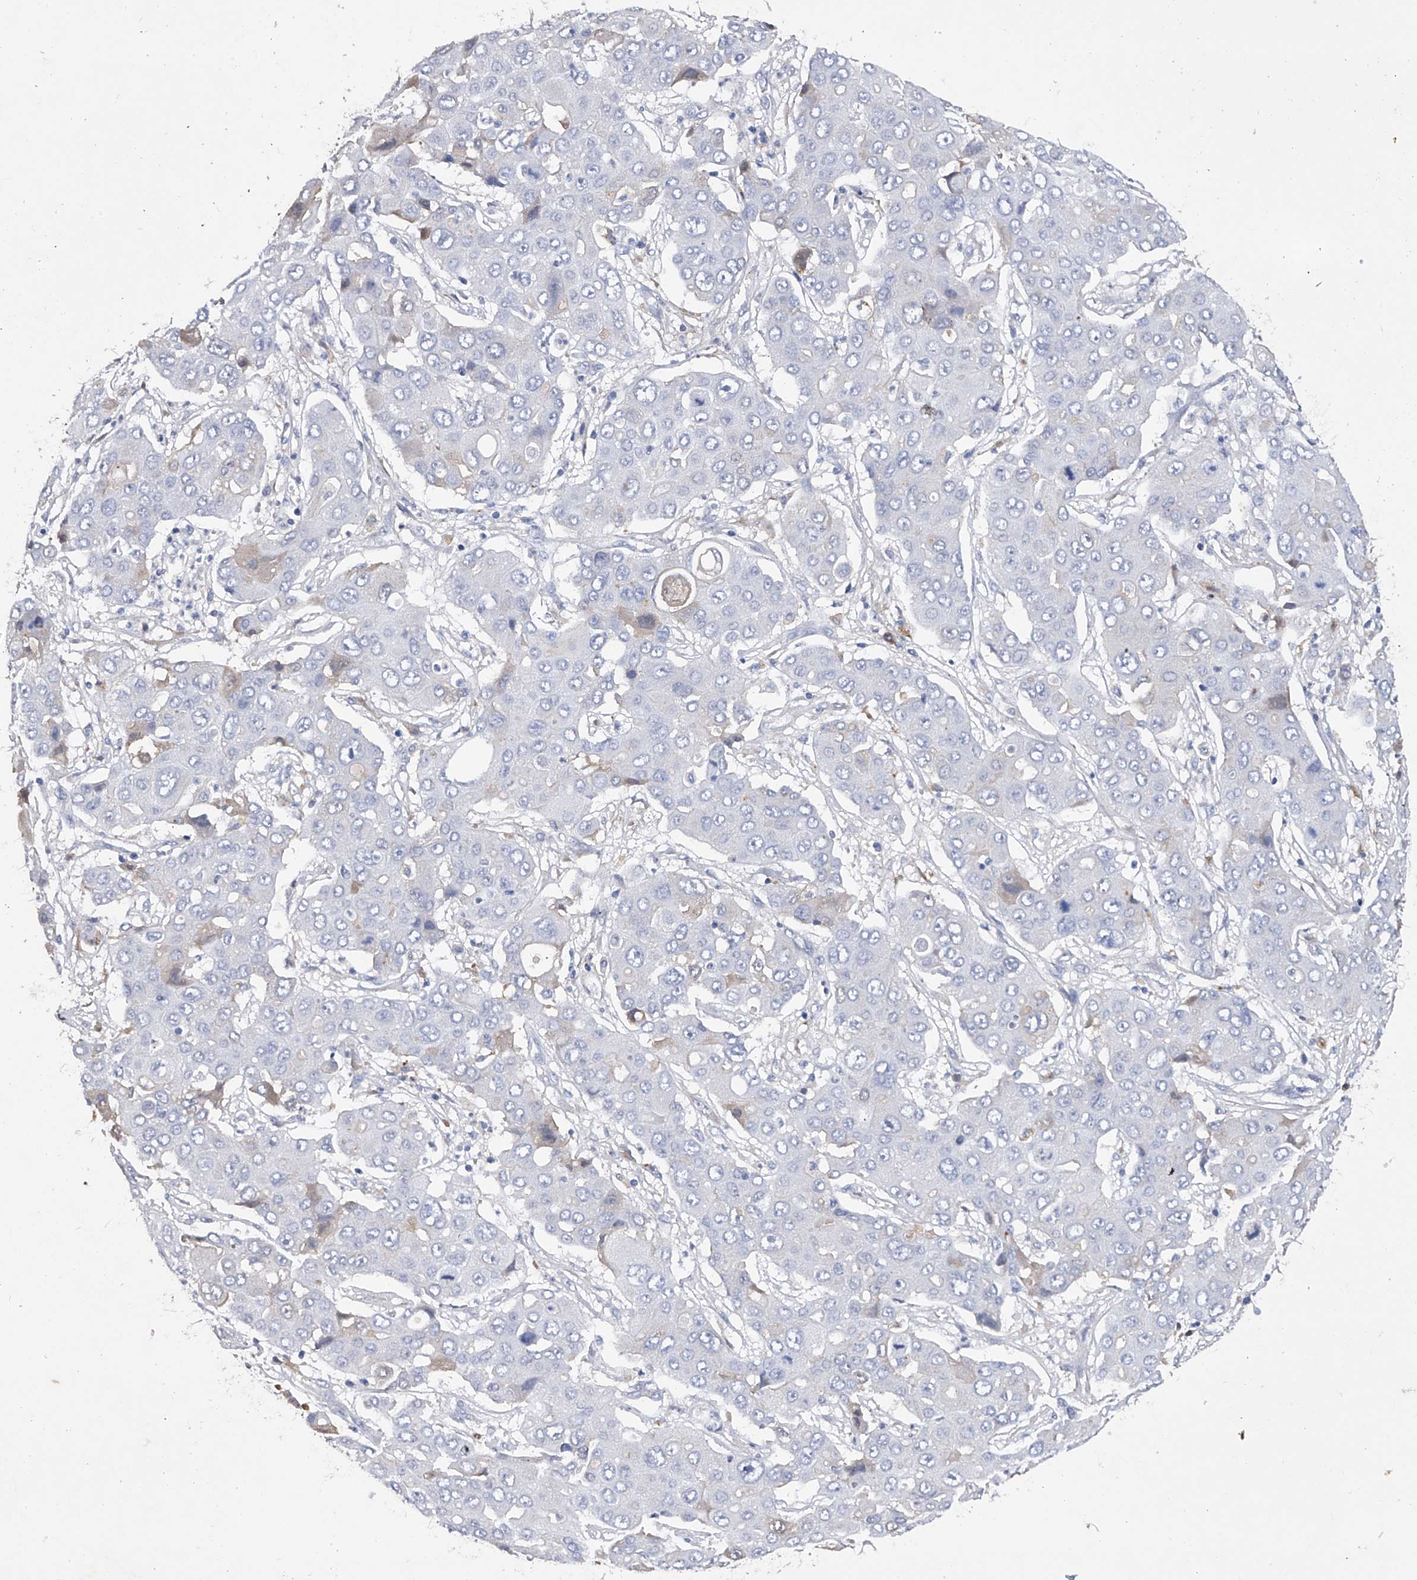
{"staining": {"intensity": "negative", "quantity": "none", "location": "none"}, "tissue": "liver cancer", "cell_type": "Tumor cells", "image_type": "cancer", "snomed": [{"axis": "morphology", "description": "Cholangiocarcinoma"}, {"axis": "topography", "description": "Liver"}], "caption": "The image demonstrates no significant staining in tumor cells of liver cancer (cholangiocarcinoma).", "gene": "ASNS", "patient": {"sex": "male", "age": 67}}